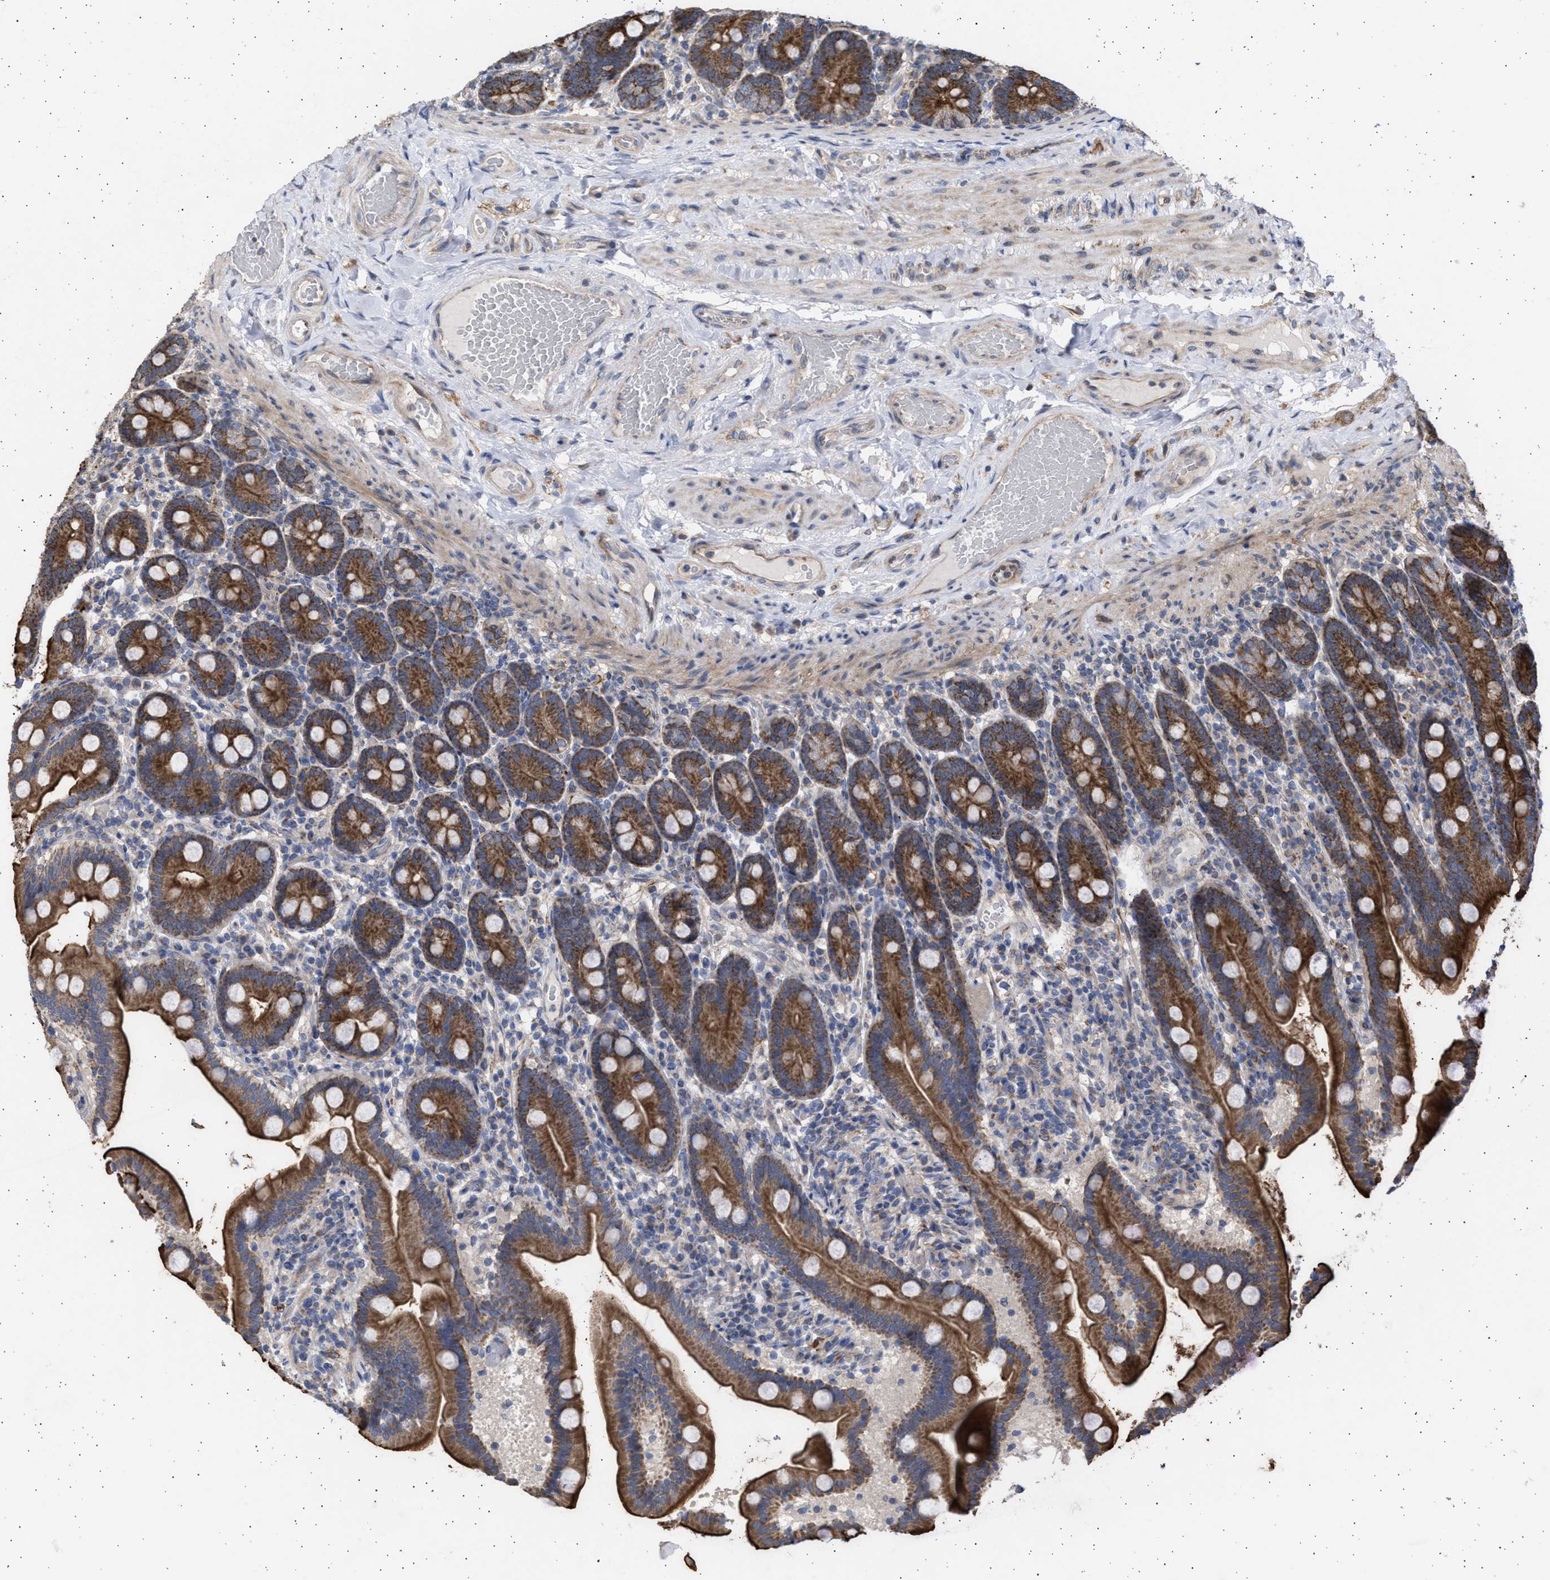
{"staining": {"intensity": "strong", "quantity": ">75%", "location": "cytoplasmic/membranous"}, "tissue": "duodenum", "cell_type": "Glandular cells", "image_type": "normal", "snomed": [{"axis": "morphology", "description": "Normal tissue, NOS"}, {"axis": "topography", "description": "Duodenum"}], "caption": "Normal duodenum demonstrates strong cytoplasmic/membranous positivity in about >75% of glandular cells, visualized by immunohistochemistry.", "gene": "TTC19", "patient": {"sex": "male", "age": 54}}